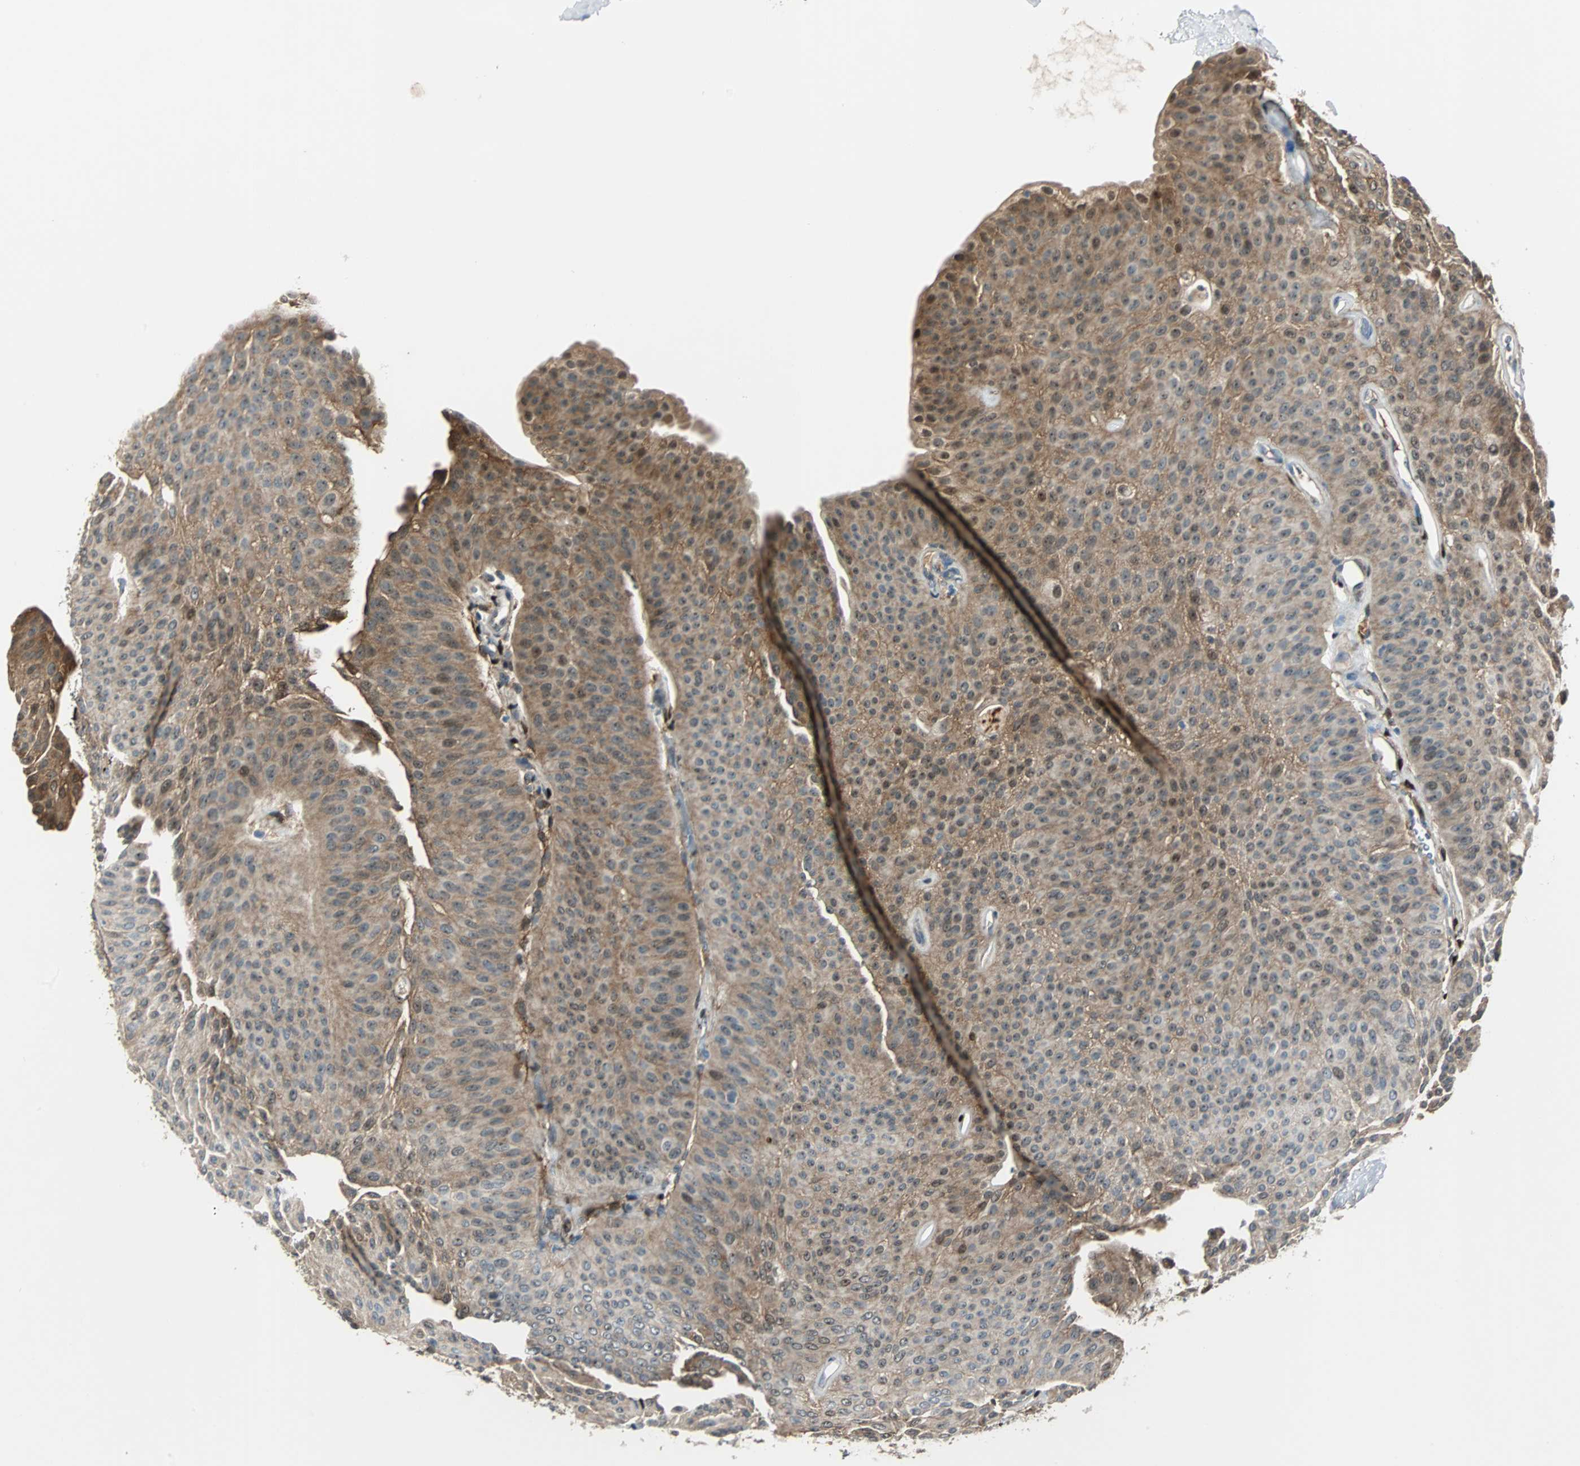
{"staining": {"intensity": "moderate", "quantity": ">75%", "location": "cytoplasmic/membranous,nuclear"}, "tissue": "urothelial cancer", "cell_type": "Tumor cells", "image_type": "cancer", "snomed": [{"axis": "morphology", "description": "Urothelial carcinoma, Low grade"}, {"axis": "topography", "description": "Urinary bladder"}], "caption": "This micrograph demonstrates immunohistochemistry (IHC) staining of urothelial carcinoma (low-grade), with medium moderate cytoplasmic/membranous and nuclear staining in about >75% of tumor cells.", "gene": "FHL2", "patient": {"sex": "female", "age": 60}}